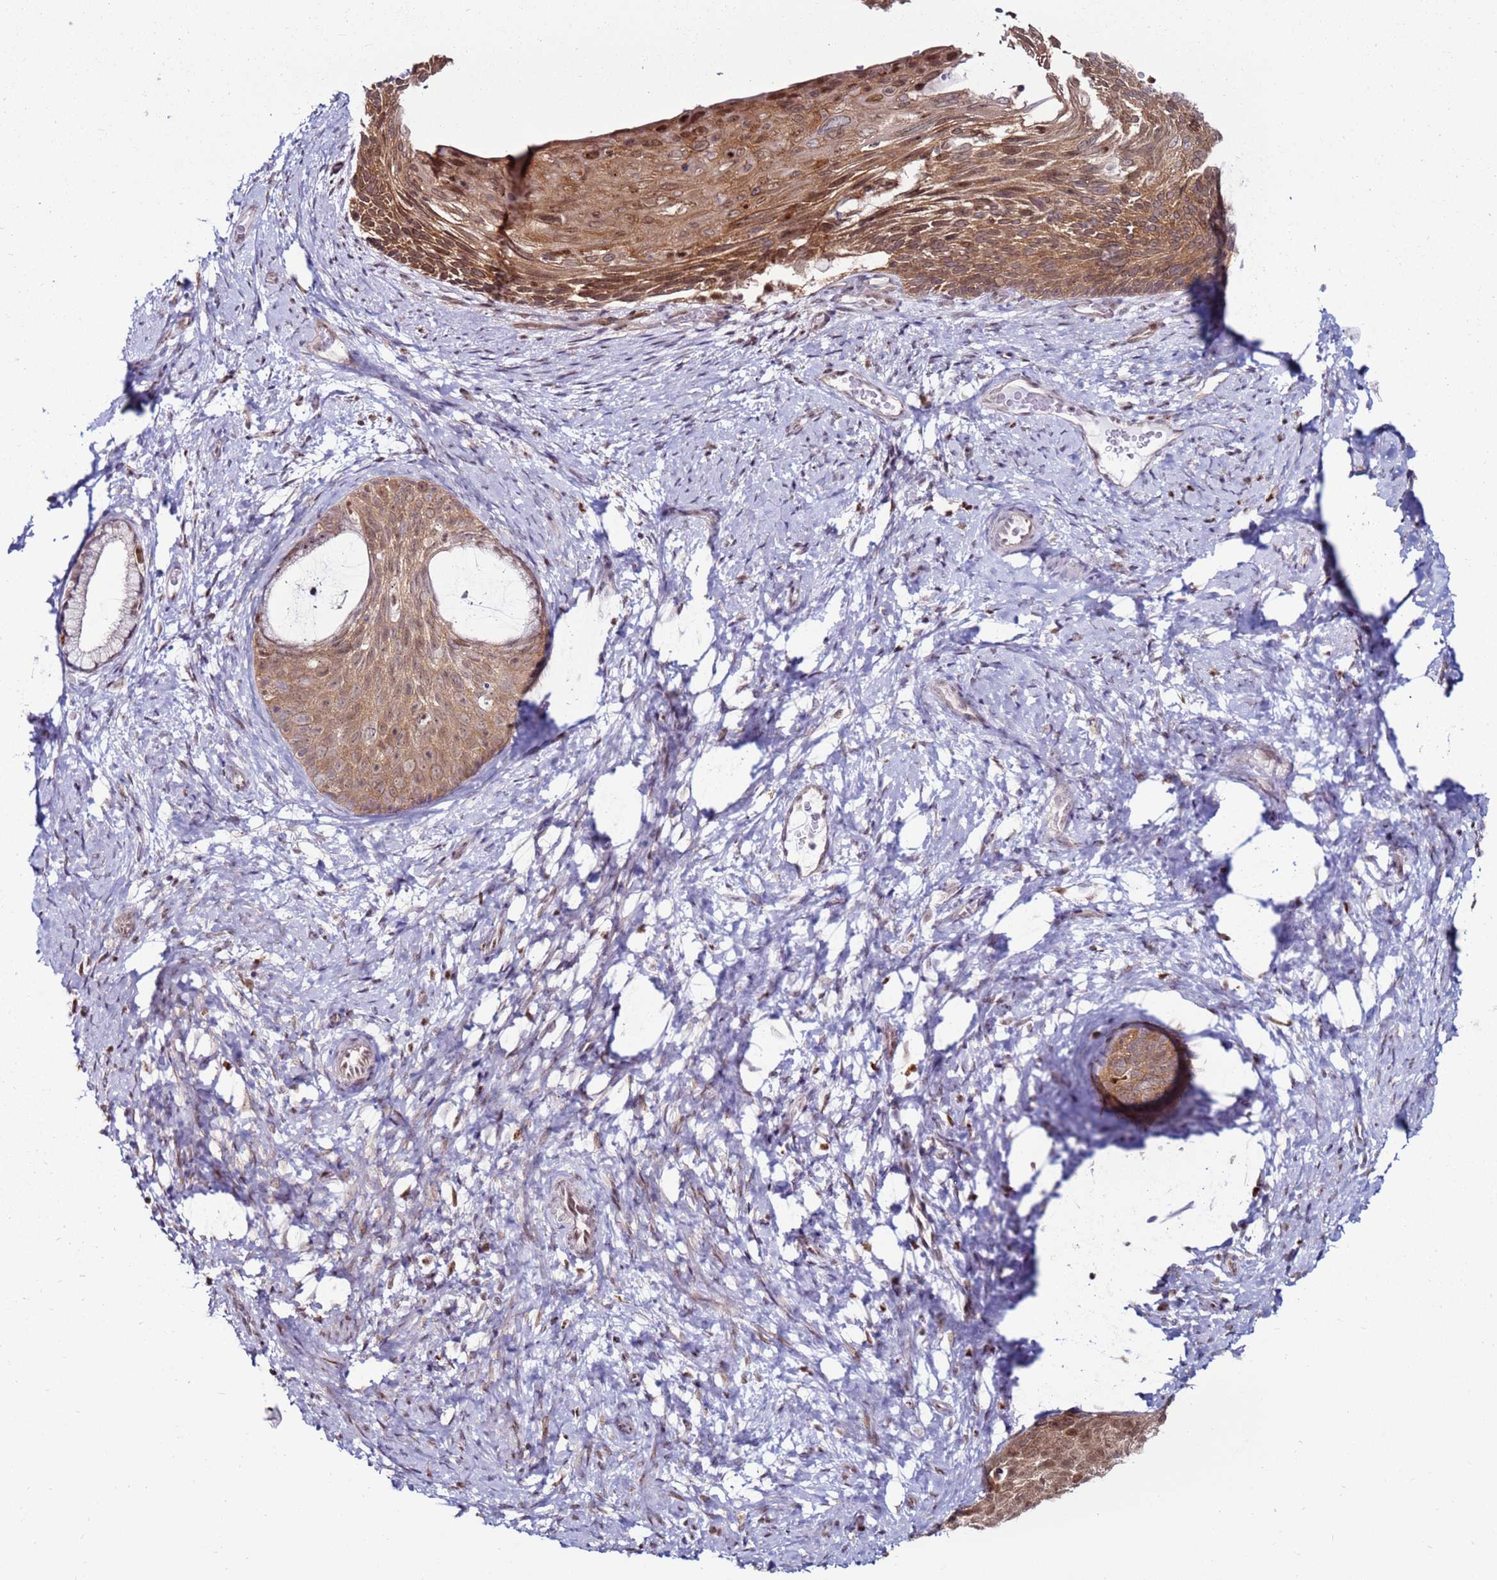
{"staining": {"intensity": "moderate", "quantity": ">75%", "location": "cytoplasmic/membranous,nuclear"}, "tissue": "cervical cancer", "cell_type": "Tumor cells", "image_type": "cancer", "snomed": [{"axis": "morphology", "description": "Squamous cell carcinoma, NOS"}, {"axis": "topography", "description": "Cervix"}], "caption": "Cervical squamous cell carcinoma stained with a protein marker demonstrates moderate staining in tumor cells.", "gene": "KPNA4", "patient": {"sex": "female", "age": 80}}